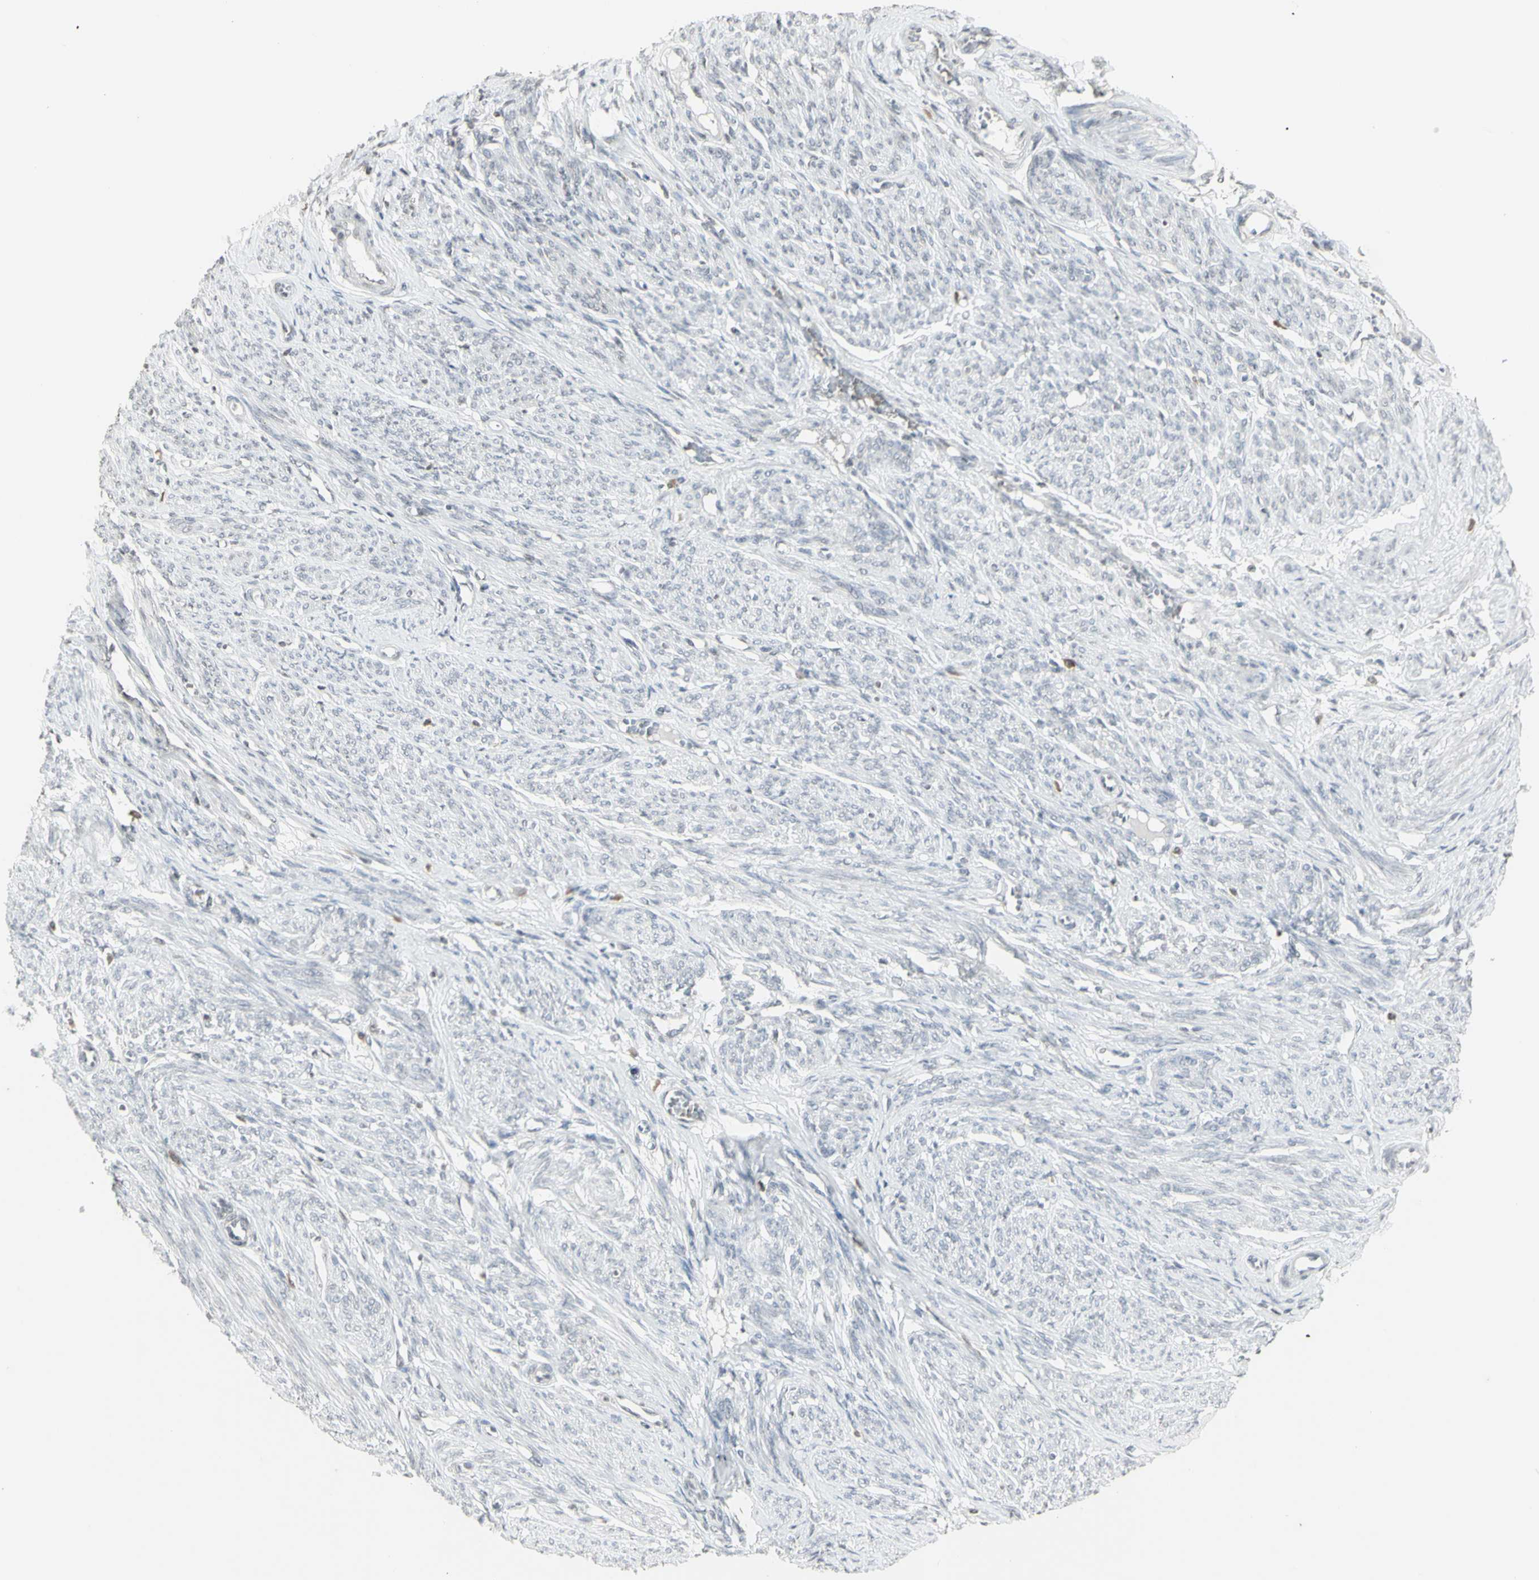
{"staining": {"intensity": "negative", "quantity": "none", "location": "none"}, "tissue": "smooth muscle", "cell_type": "Smooth muscle cells", "image_type": "normal", "snomed": [{"axis": "morphology", "description": "Normal tissue, NOS"}, {"axis": "topography", "description": "Smooth muscle"}], "caption": "Smooth muscle cells show no significant protein expression in normal smooth muscle. (Brightfield microscopy of DAB (3,3'-diaminobenzidine) immunohistochemistry (IHC) at high magnification).", "gene": "MUC5AC", "patient": {"sex": "female", "age": 65}}